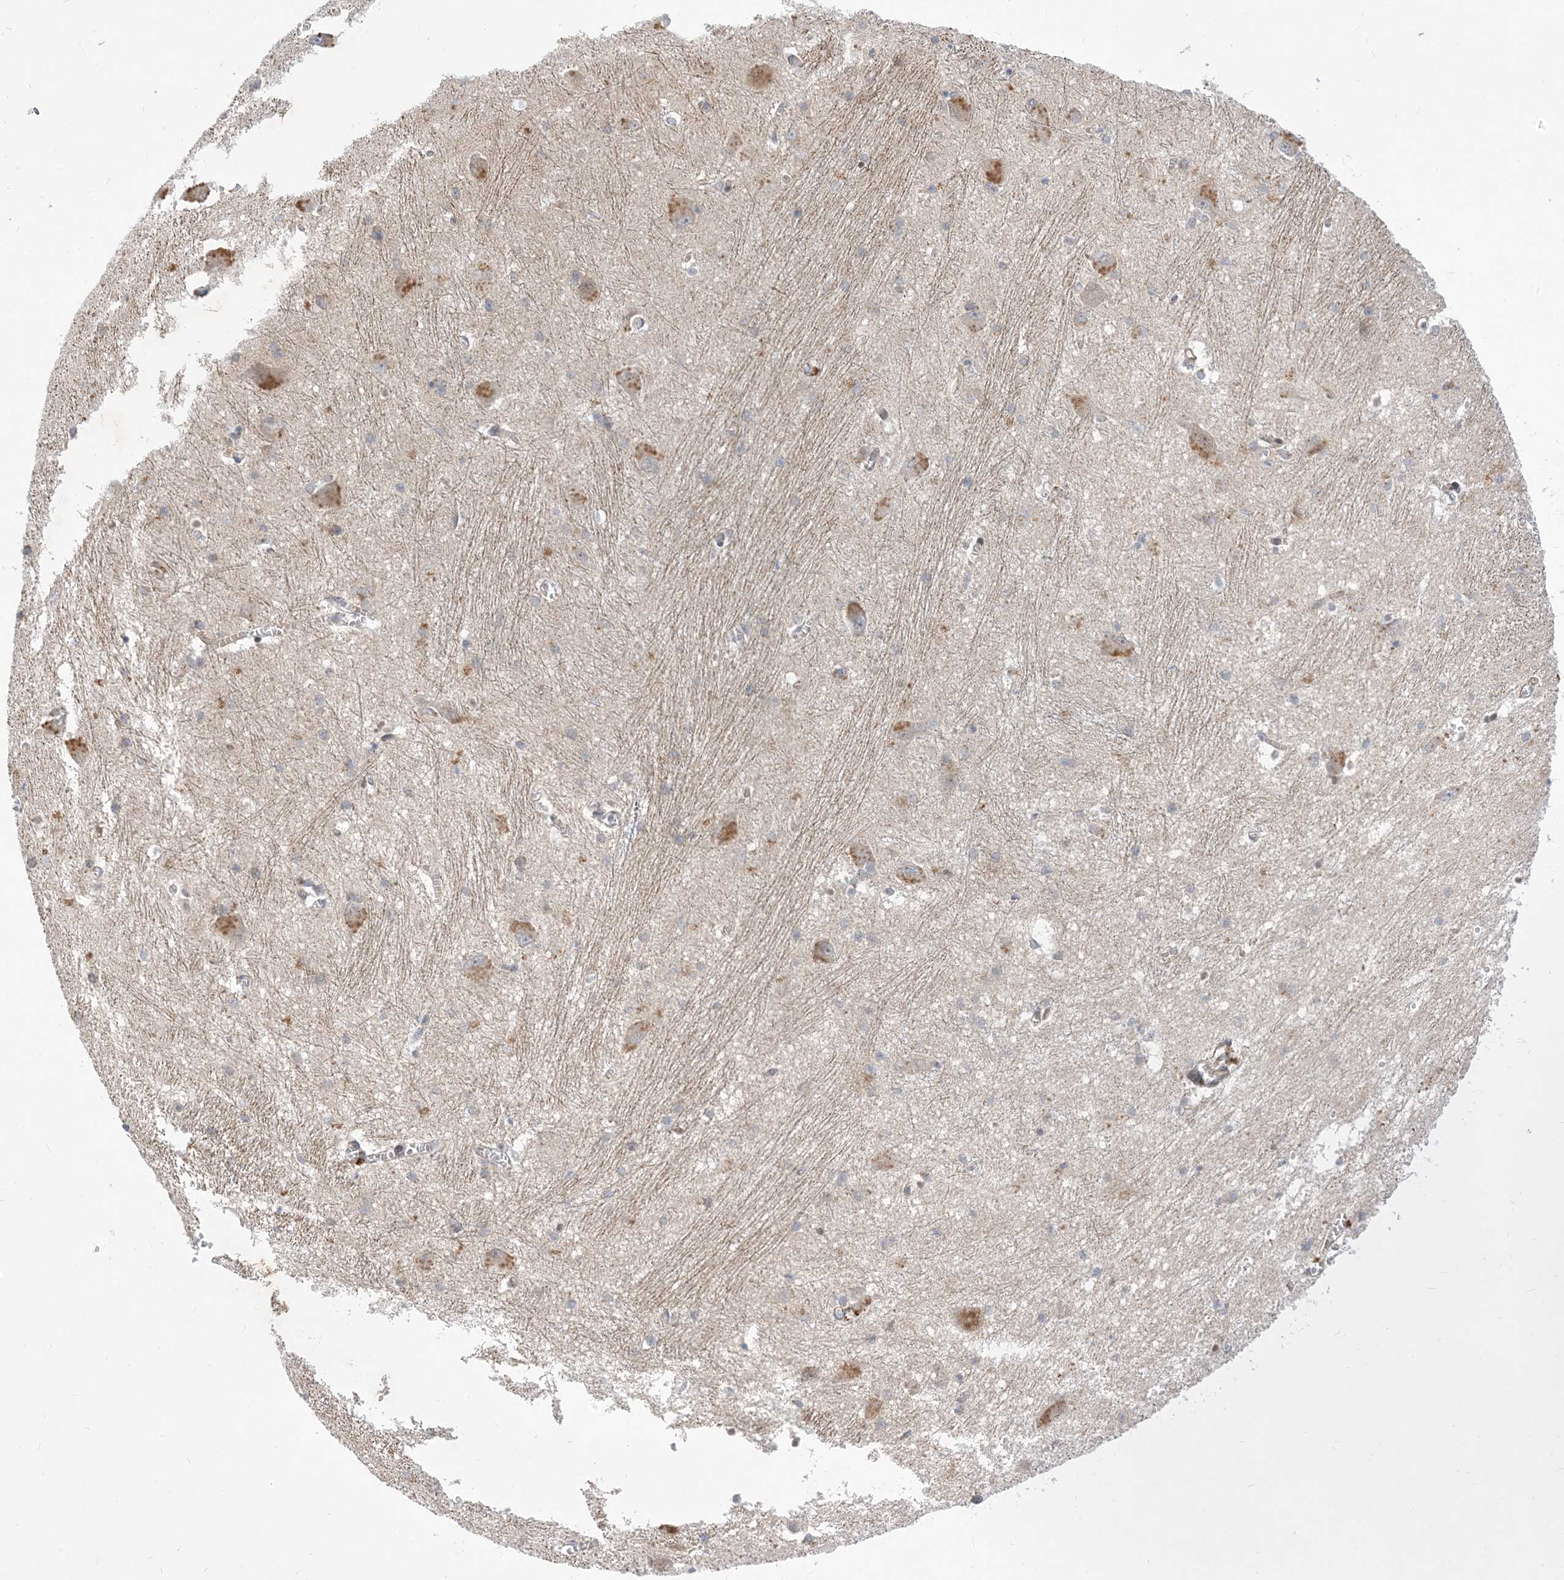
{"staining": {"intensity": "weak", "quantity": "<25%", "location": "cytoplasmic/membranous"}, "tissue": "caudate", "cell_type": "Glial cells", "image_type": "normal", "snomed": [{"axis": "morphology", "description": "Normal tissue, NOS"}, {"axis": "topography", "description": "Lateral ventricle wall"}], "caption": "The micrograph displays no significant staining in glial cells of caudate. The staining was performed using DAB to visualize the protein expression in brown, while the nuclei were stained in blue with hematoxylin (Magnification: 20x).", "gene": "TYSND1", "patient": {"sex": "male", "age": 37}}